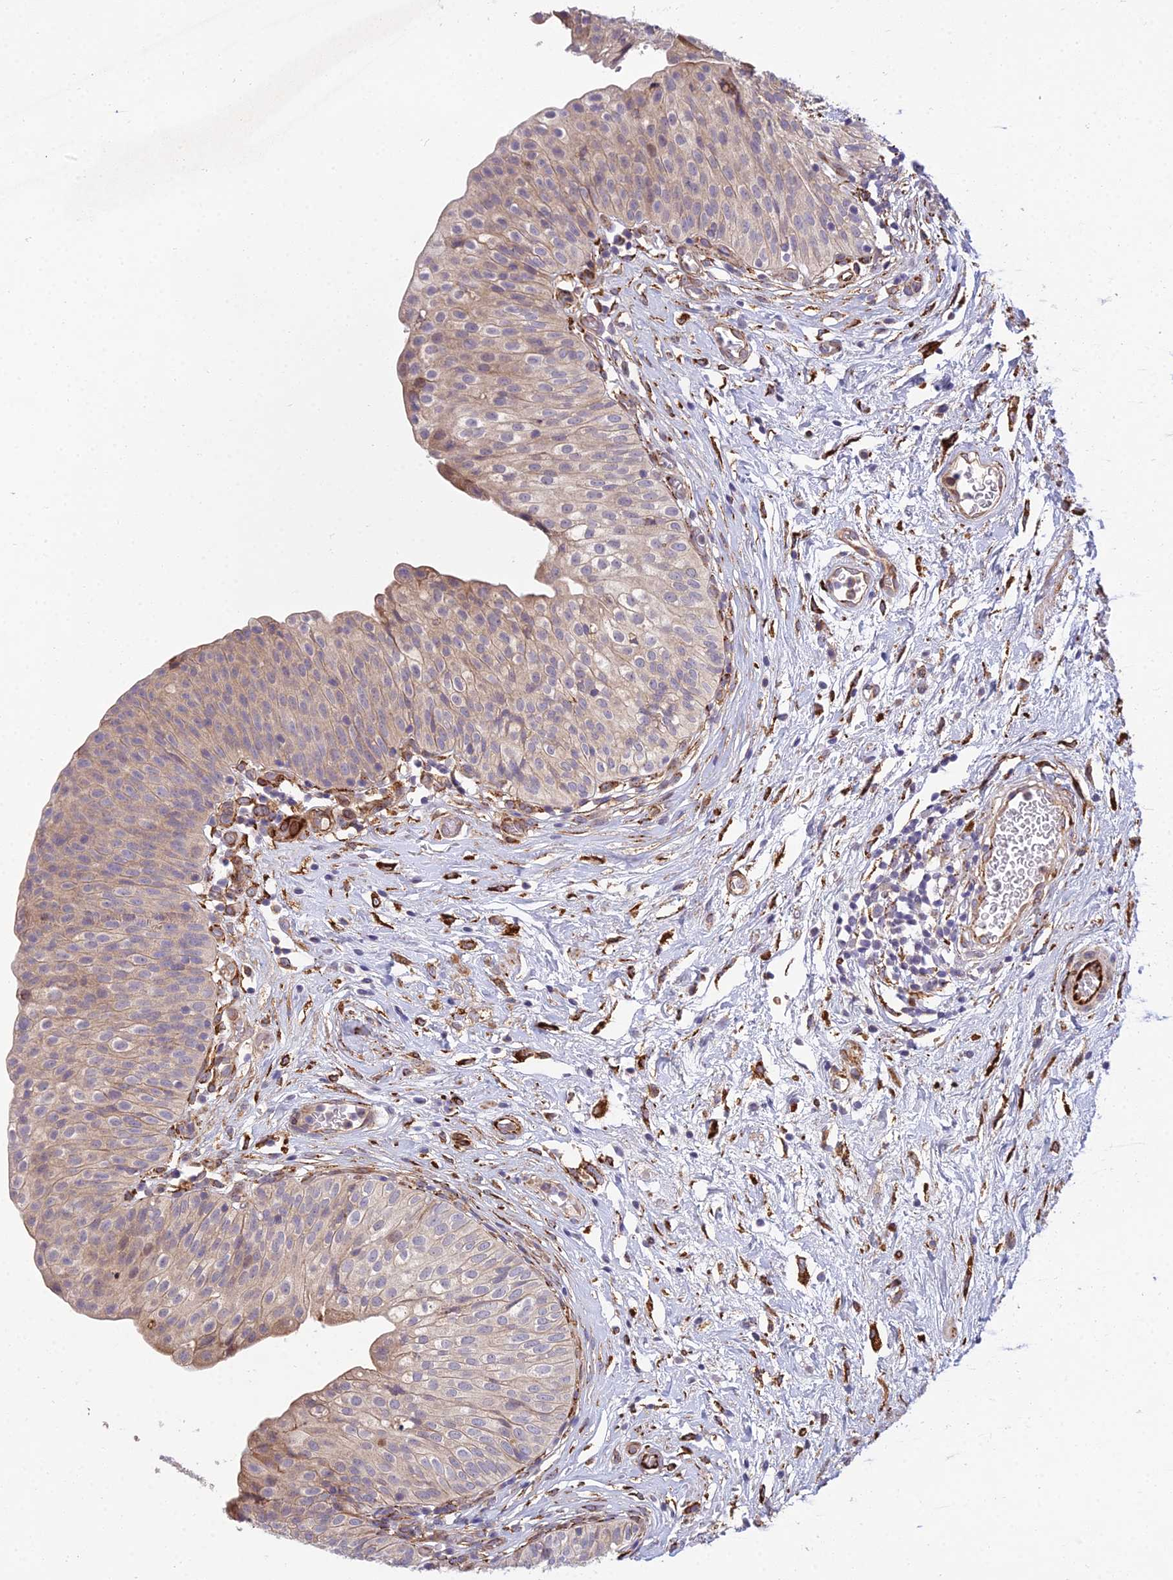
{"staining": {"intensity": "moderate", "quantity": ">75%", "location": "cytoplasmic/membranous"}, "tissue": "urinary bladder", "cell_type": "Urothelial cells", "image_type": "normal", "snomed": [{"axis": "morphology", "description": "Normal tissue, NOS"}, {"axis": "topography", "description": "Urinary bladder"}], "caption": "Moderate cytoplasmic/membranous staining is identified in approximately >75% of urothelial cells in normal urinary bladder.", "gene": "NDUFAF7", "patient": {"sex": "male", "age": 55}}